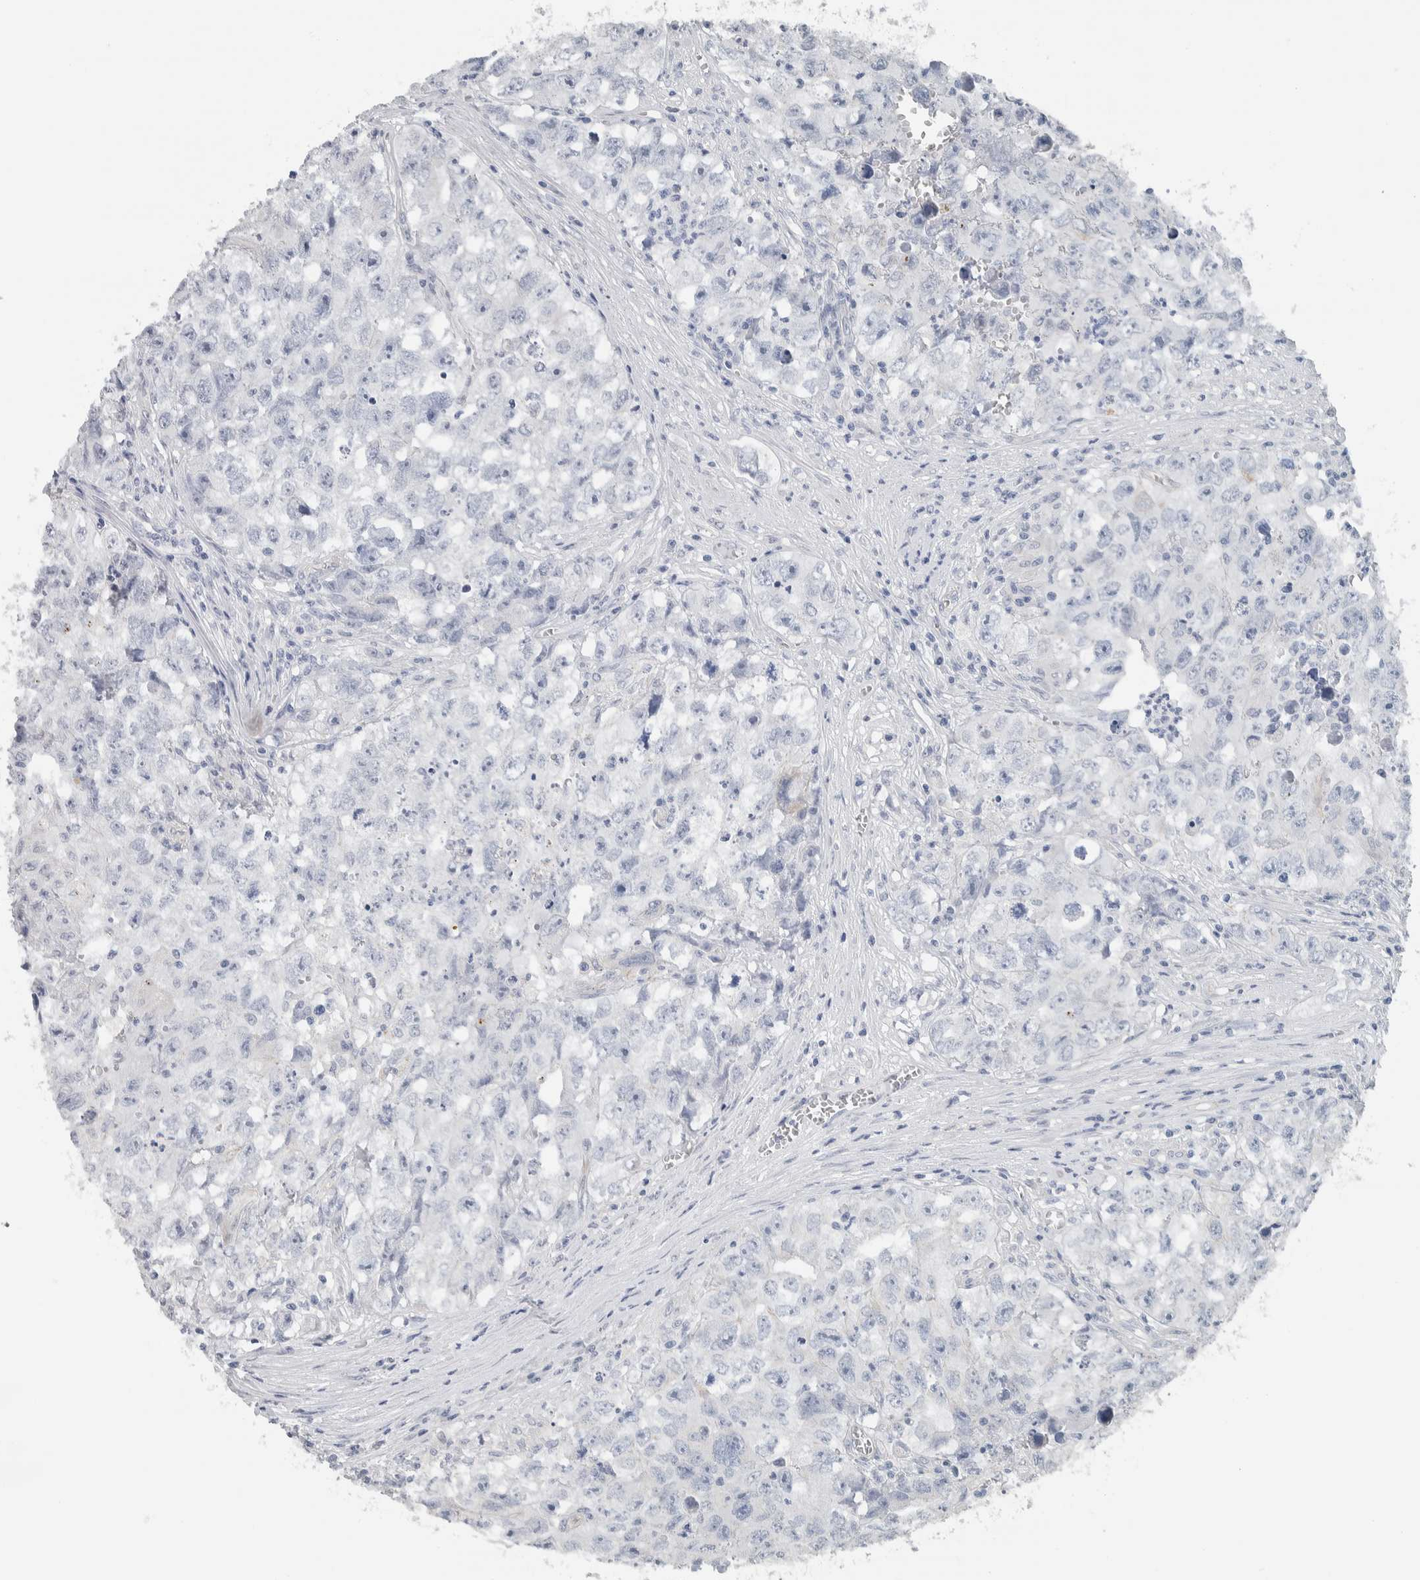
{"staining": {"intensity": "negative", "quantity": "none", "location": "none"}, "tissue": "testis cancer", "cell_type": "Tumor cells", "image_type": "cancer", "snomed": [{"axis": "morphology", "description": "Seminoma, NOS"}, {"axis": "morphology", "description": "Carcinoma, Embryonal, NOS"}, {"axis": "topography", "description": "Testis"}], "caption": "Immunohistochemistry of human testis cancer (seminoma) demonstrates no staining in tumor cells. (DAB immunohistochemistry, high magnification).", "gene": "NEFM", "patient": {"sex": "male", "age": 43}}